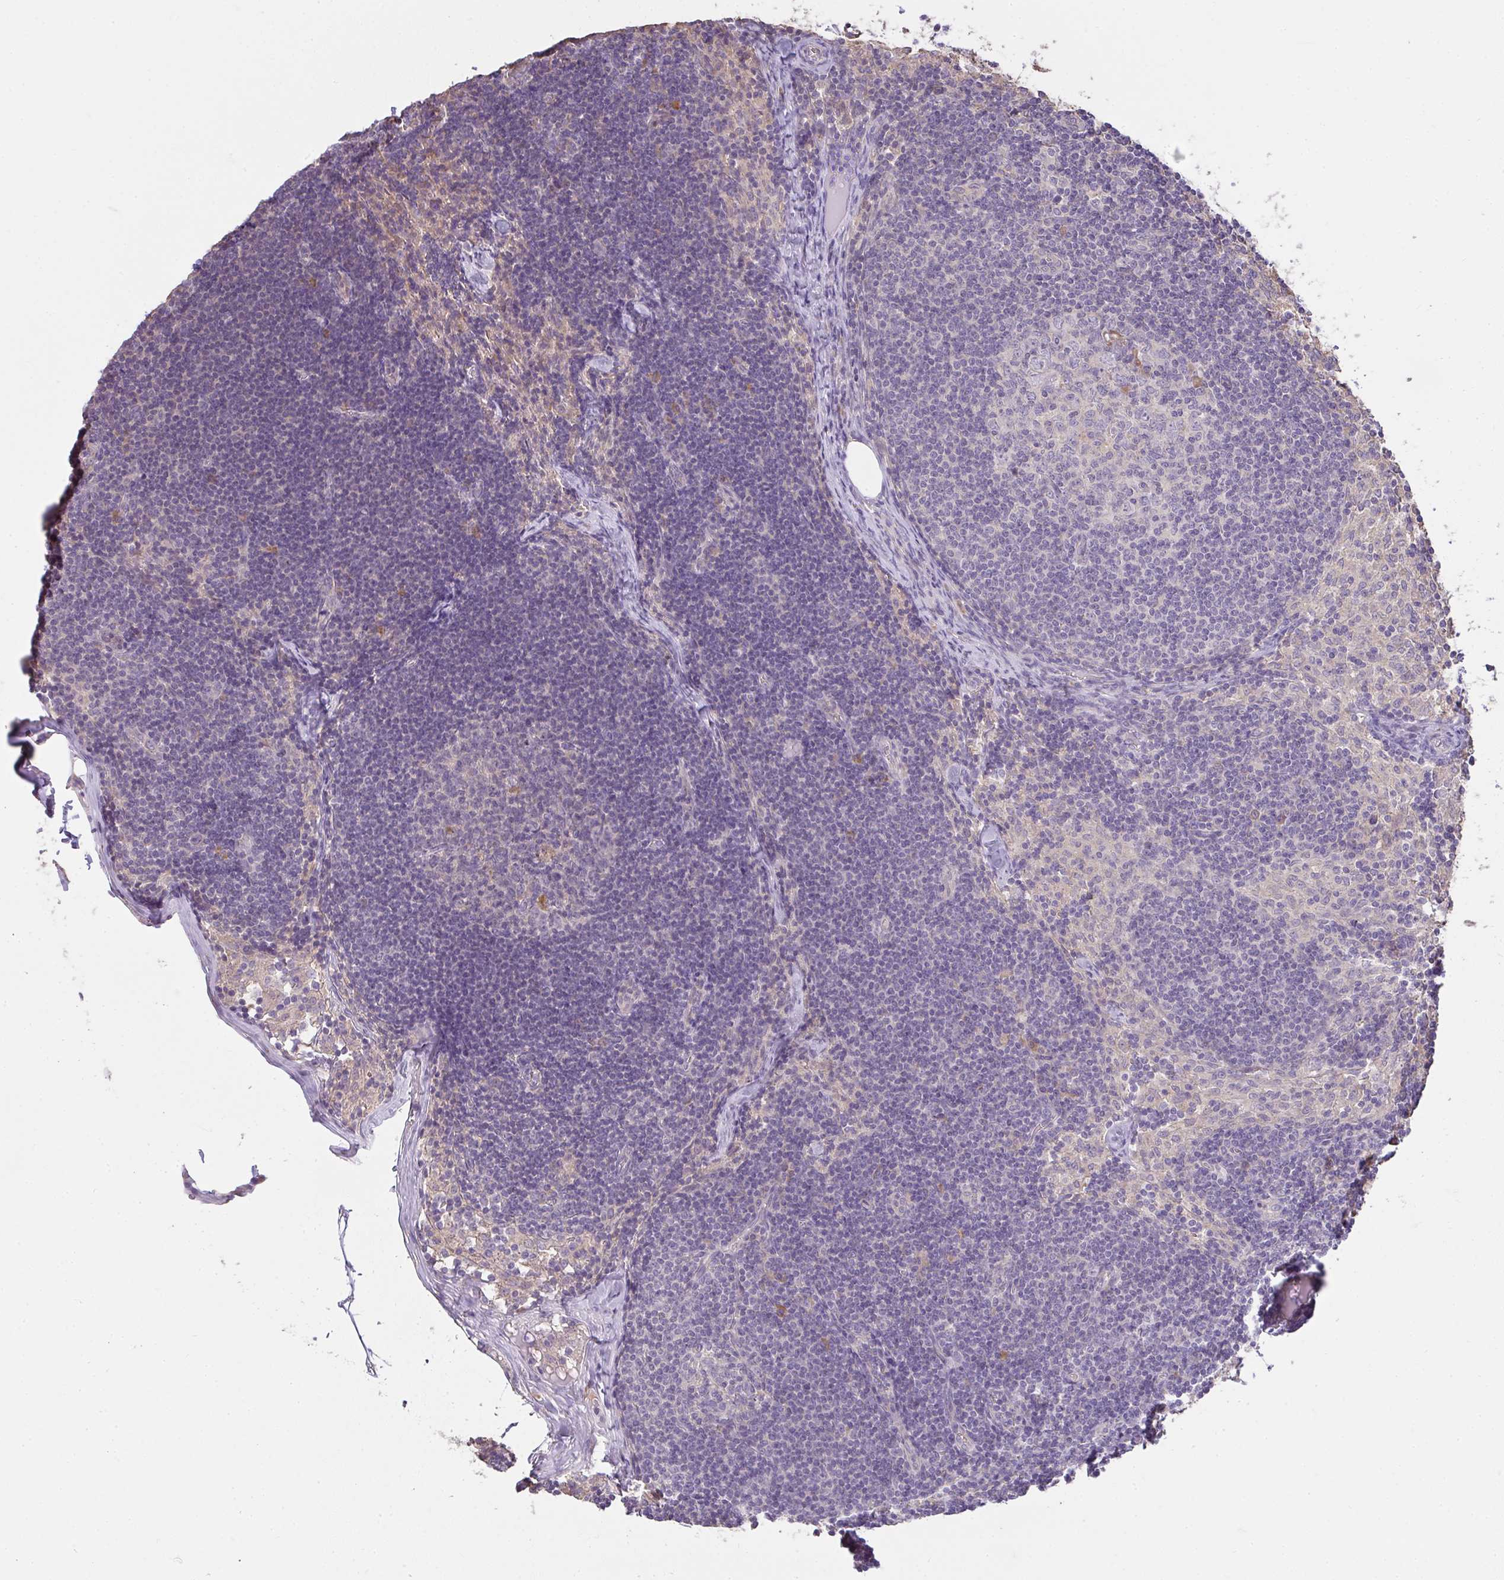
{"staining": {"intensity": "negative", "quantity": "none", "location": "none"}, "tissue": "lymph node", "cell_type": "Germinal center cells", "image_type": "normal", "snomed": [{"axis": "morphology", "description": "Normal tissue, NOS"}, {"axis": "topography", "description": "Lymph node"}], "caption": "An image of lymph node stained for a protein demonstrates no brown staining in germinal center cells.", "gene": "BRINP3", "patient": {"sex": "female", "age": 31}}